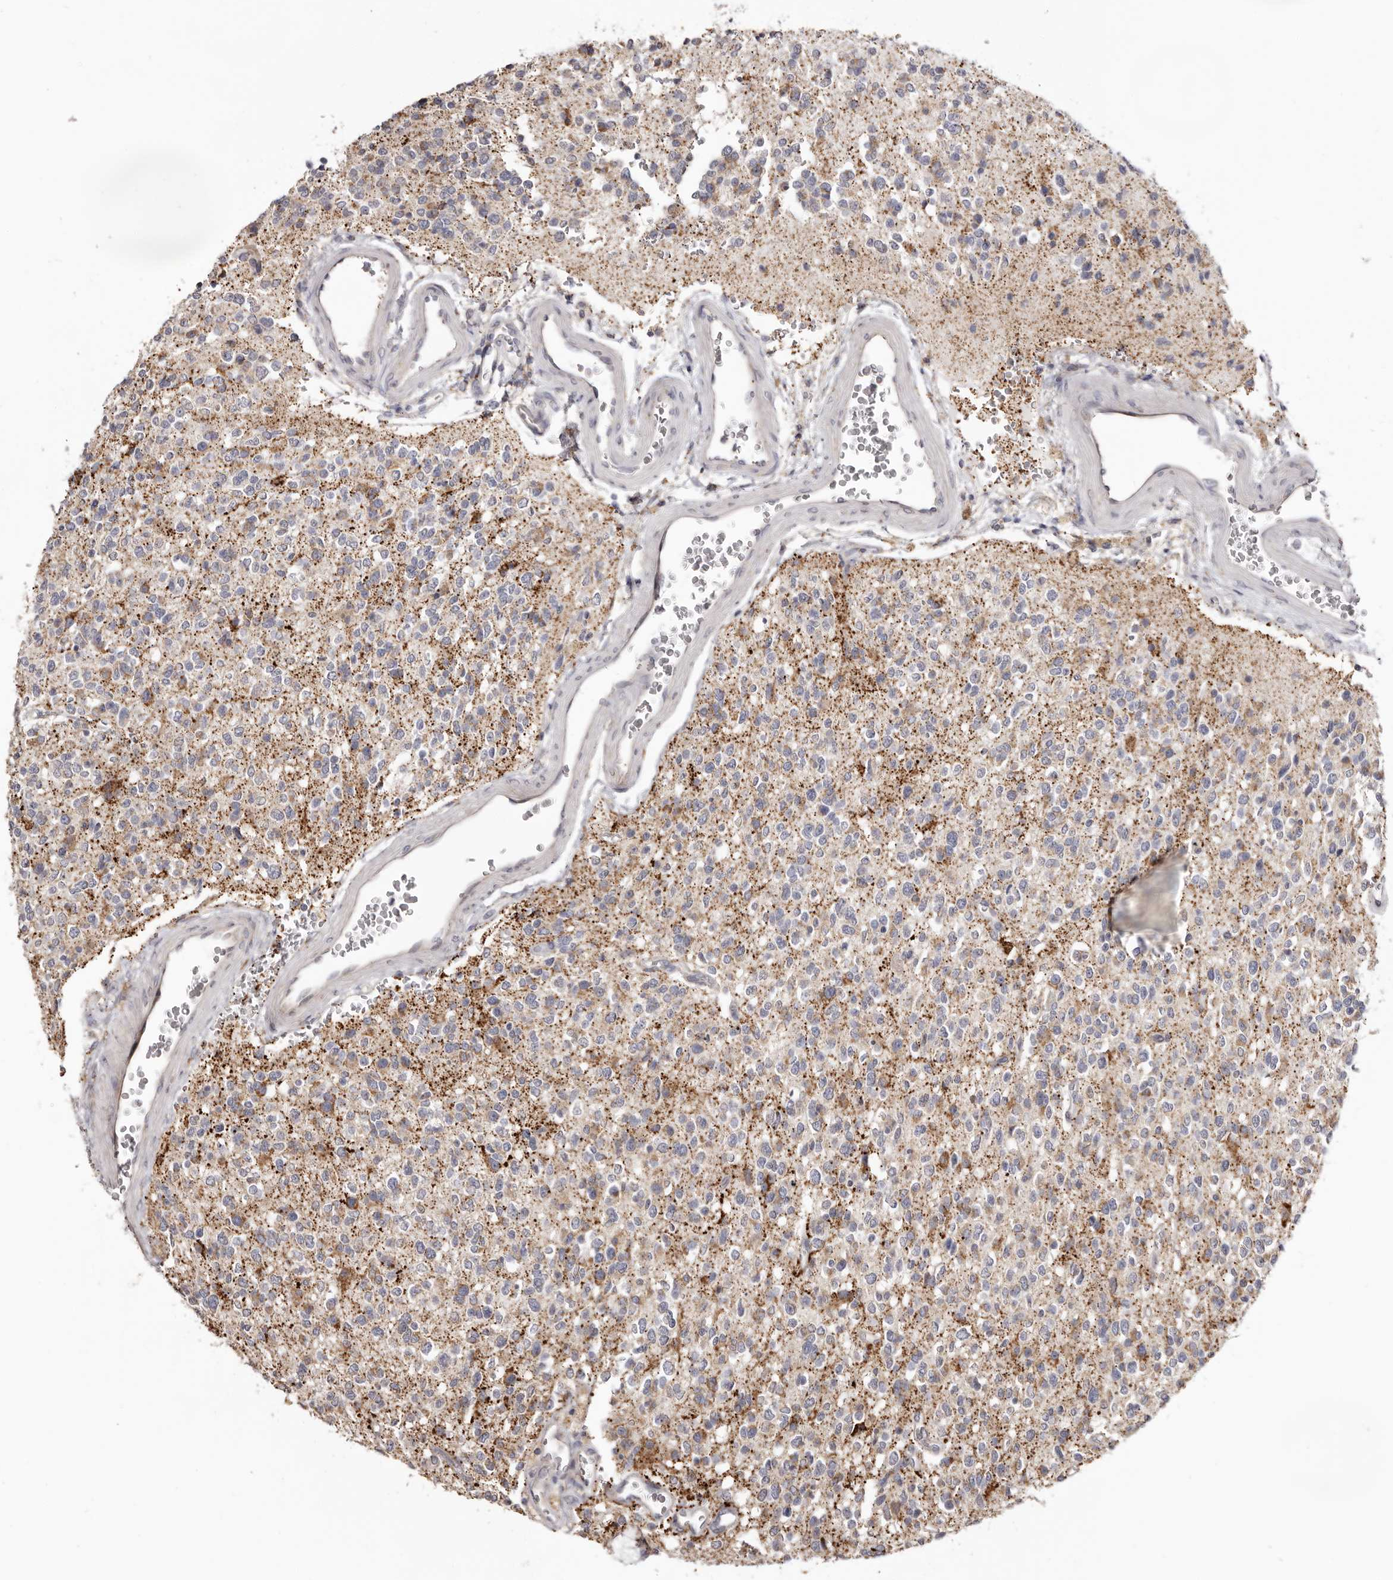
{"staining": {"intensity": "weak", "quantity": "<25%", "location": "cytoplasmic/membranous"}, "tissue": "glioma", "cell_type": "Tumor cells", "image_type": "cancer", "snomed": [{"axis": "morphology", "description": "Glioma, malignant, High grade"}, {"axis": "topography", "description": "Brain"}], "caption": "This is an immunohistochemistry histopathology image of human malignant high-grade glioma. There is no positivity in tumor cells.", "gene": "PIGX", "patient": {"sex": "male", "age": 34}}